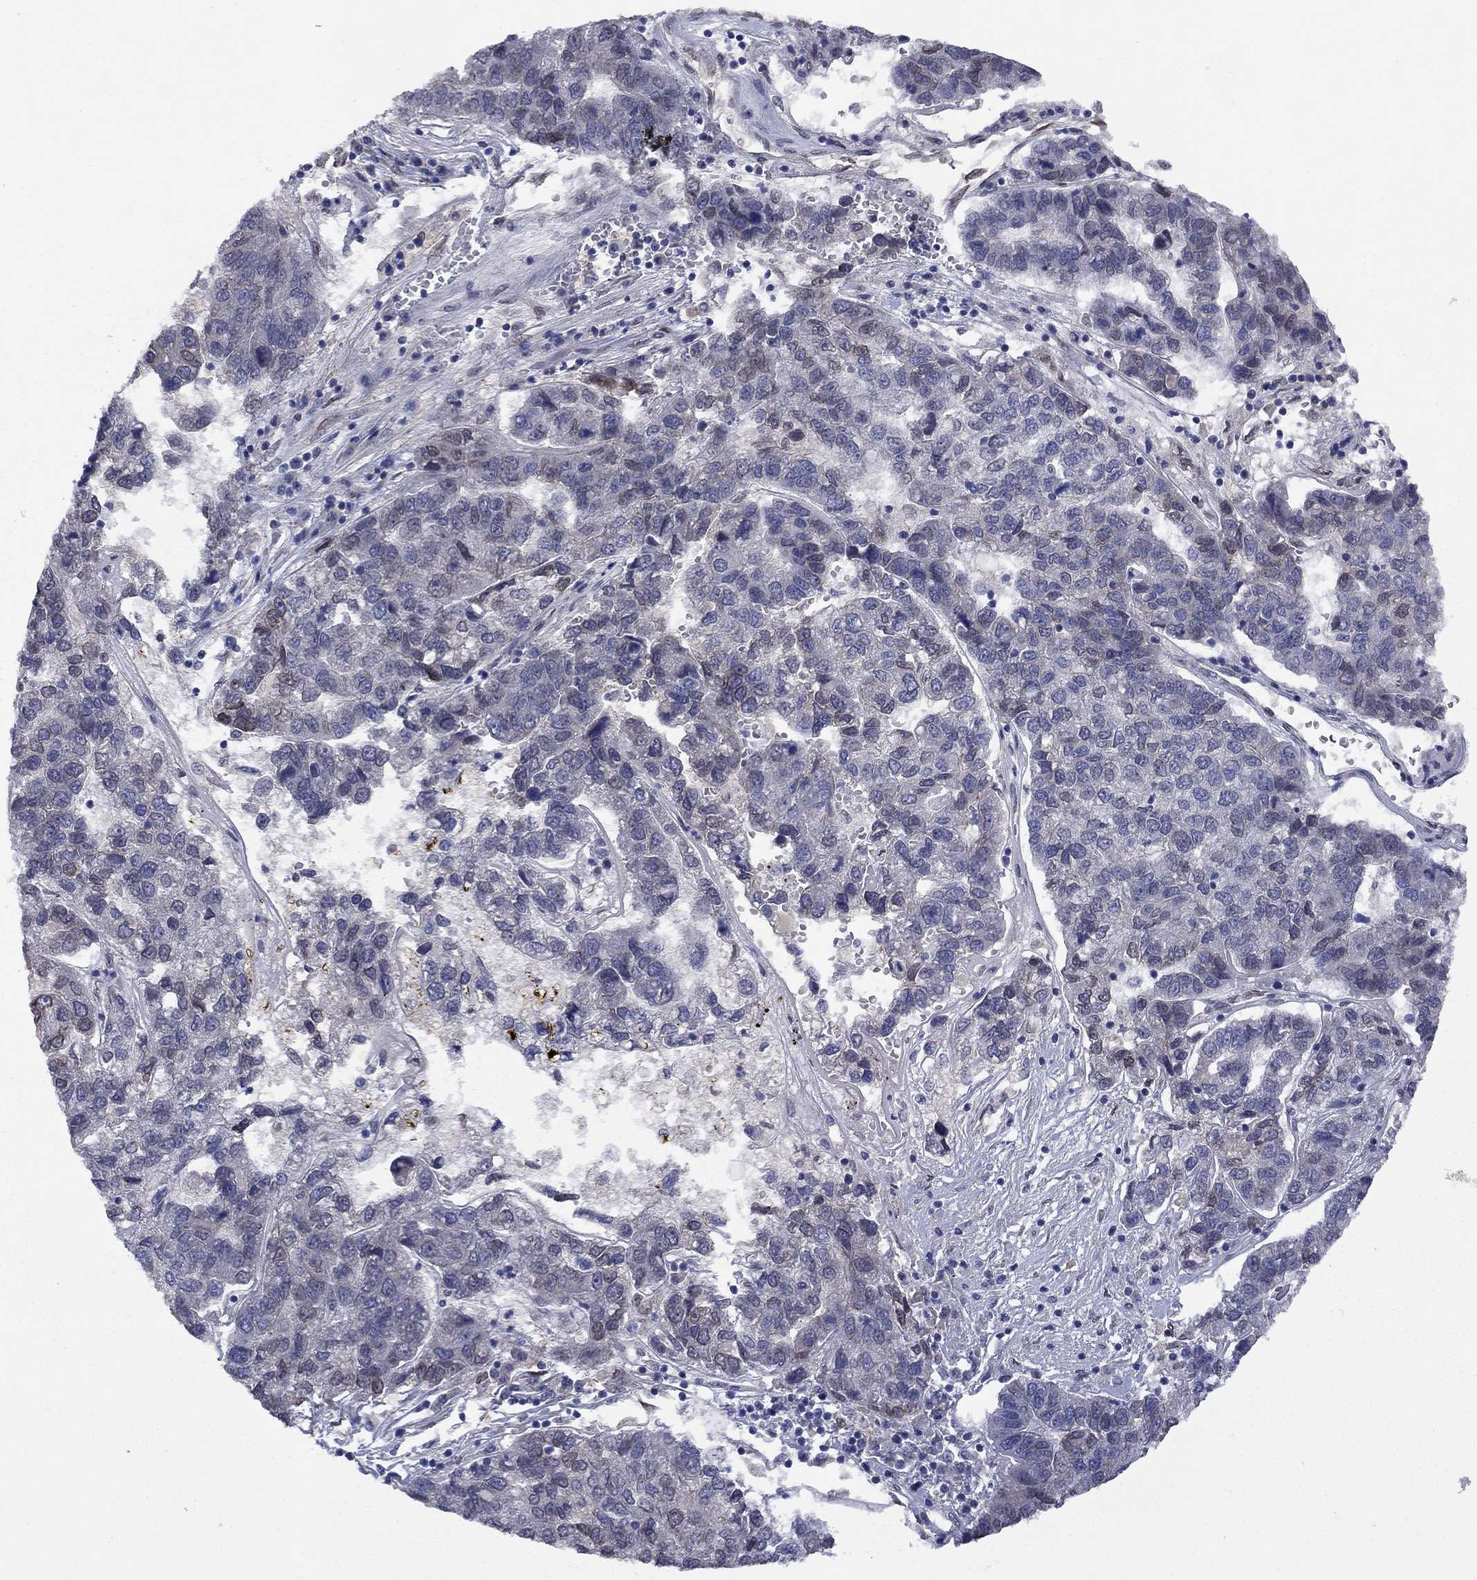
{"staining": {"intensity": "negative", "quantity": "none", "location": "none"}, "tissue": "pancreatic cancer", "cell_type": "Tumor cells", "image_type": "cancer", "snomed": [{"axis": "morphology", "description": "Adenocarcinoma, NOS"}, {"axis": "topography", "description": "Pancreas"}], "caption": "IHC image of human pancreatic adenocarcinoma stained for a protein (brown), which shows no staining in tumor cells.", "gene": "EMC9", "patient": {"sex": "female", "age": 61}}